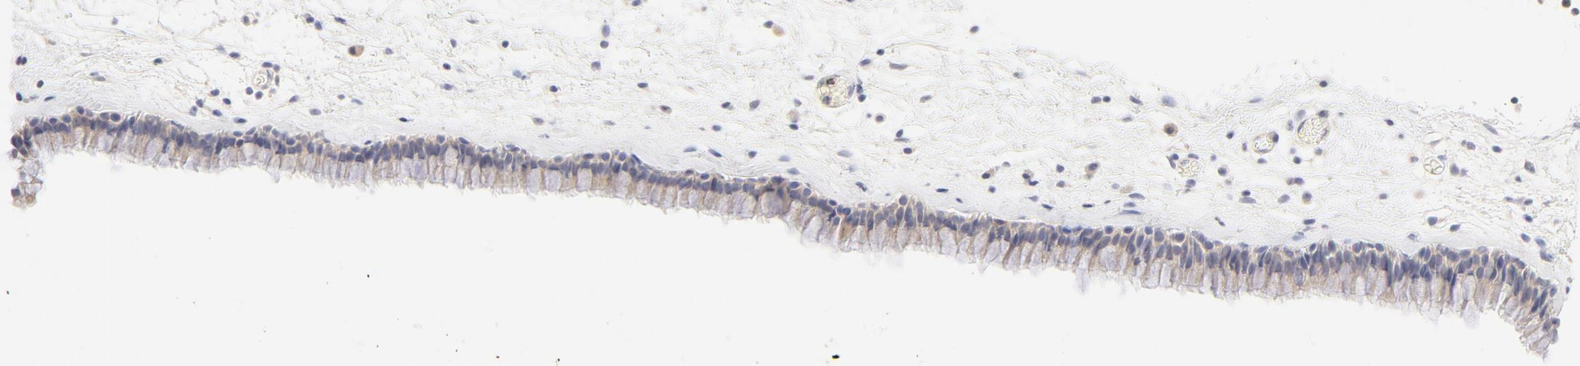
{"staining": {"intensity": "weak", "quantity": "<25%", "location": "cytoplasmic/membranous"}, "tissue": "nasopharynx", "cell_type": "Respiratory epithelial cells", "image_type": "normal", "snomed": [{"axis": "morphology", "description": "Normal tissue, NOS"}, {"axis": "morphology", "description": "Inflammation, NOS"}, {"axis": "topography", "description": "Nasopharynx"}], "caption": "This is an immunohistochemistry histopathology image of normal human nasopharynx. There is no positivity in respiratory epithelial cells.", "gene": "MTERF2", "patient": {"sex": "male", "age": 48}}